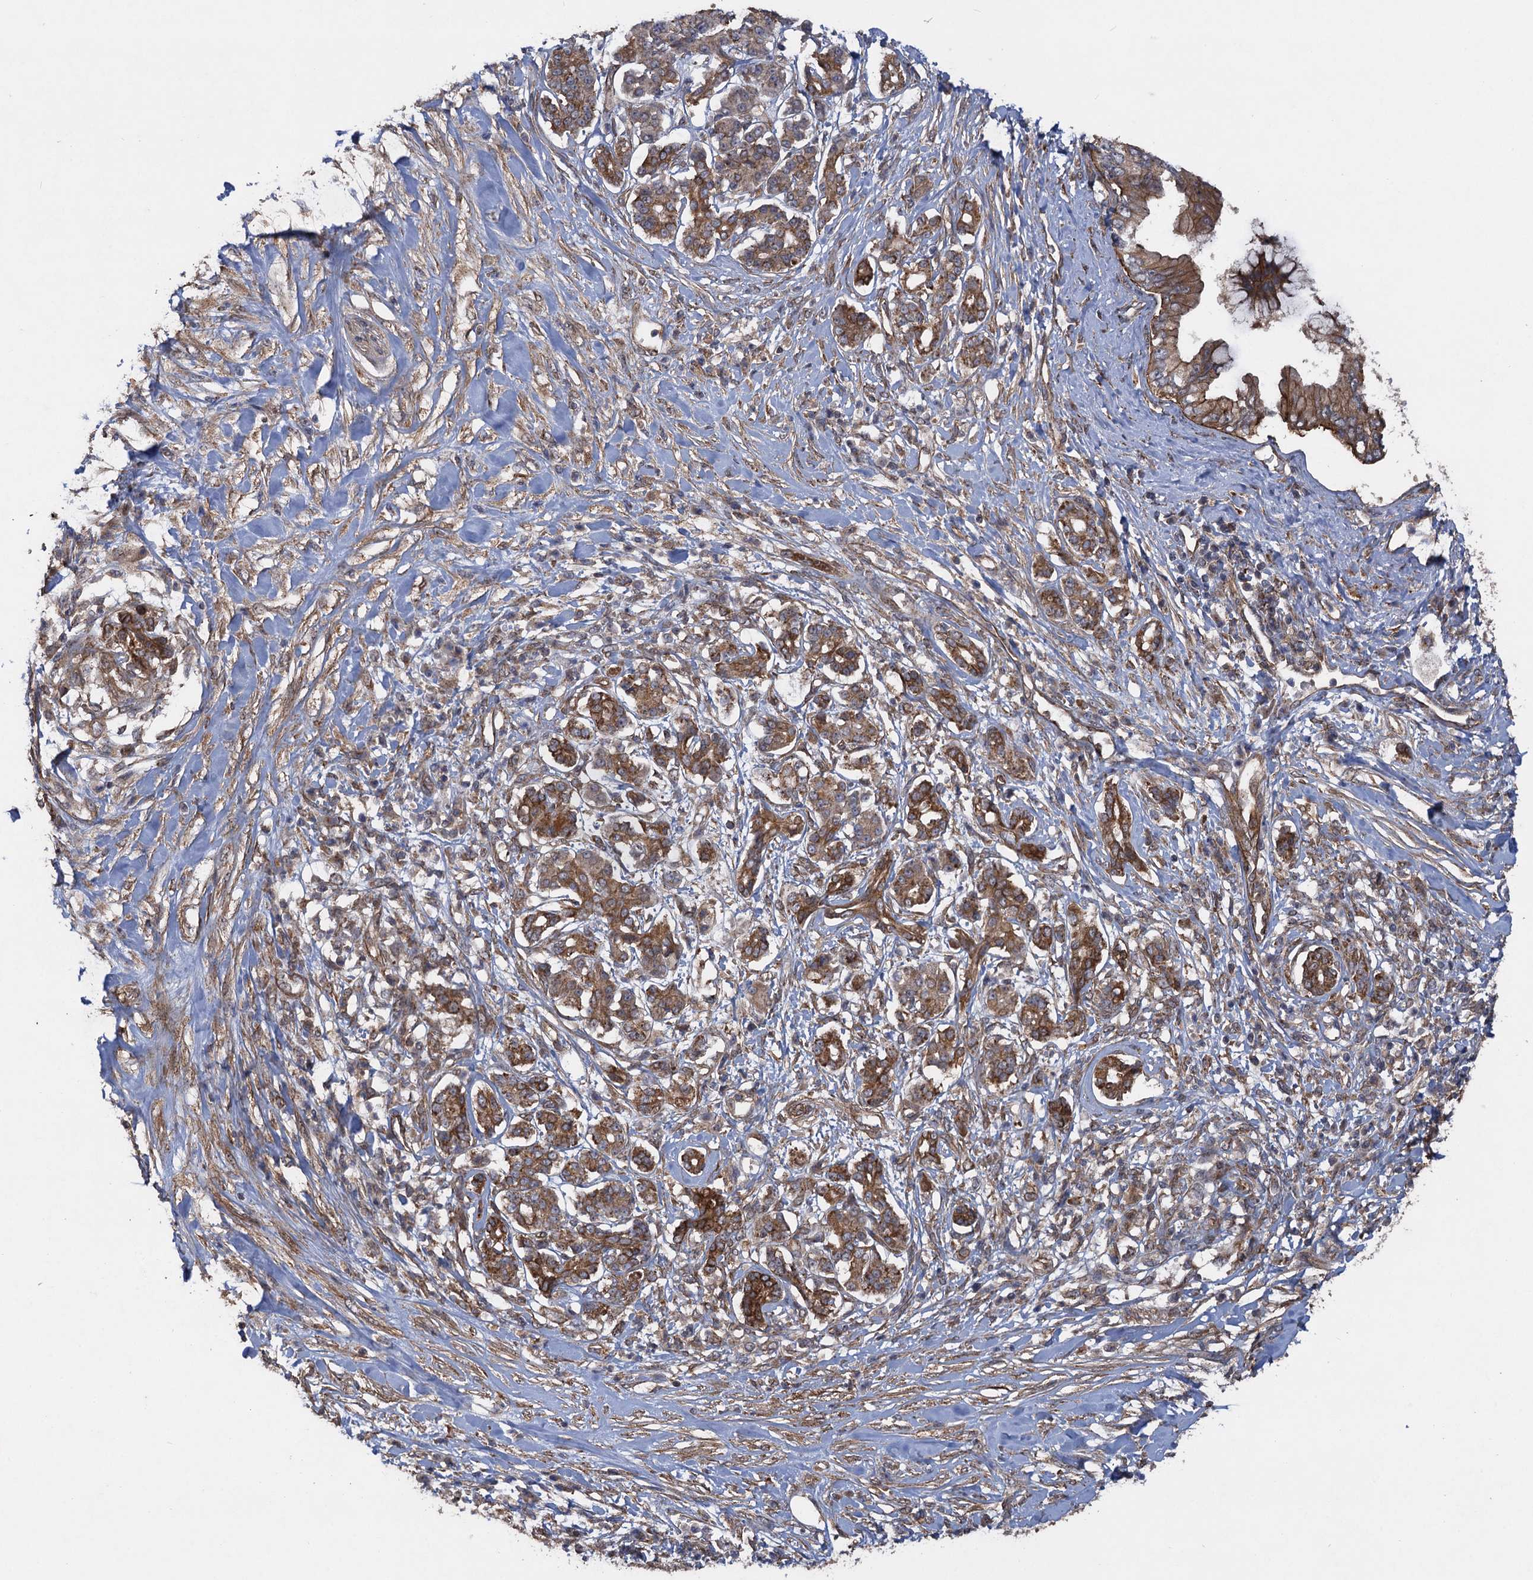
{"staining": {"intensity": "moderate", "quantity": ">75%", "location": "cytoplasmic/membranous"}, "tissue": "pancreatic cancer", "cell_type": "Tumor cells", "image_type": "cancer", "snomed": [{"axis": "morphology", "description": "Adenocarcinoma, NOS"}, {"axis": "topography", "description": "Pancreas"}], "caption": "Immunohistochemistry image of neoplastic tissue: human adenocarcinoma (pancreatic) stained using immunohistochemistry reveals medium levels of moderate protein expression localized specifically in the cytoplasmic/membranous of tumor cells, appearing as a cytoplasmic/membranous brown color.", "gene": "HAUS1", "patient": {"sex": "female", "age": 56}}